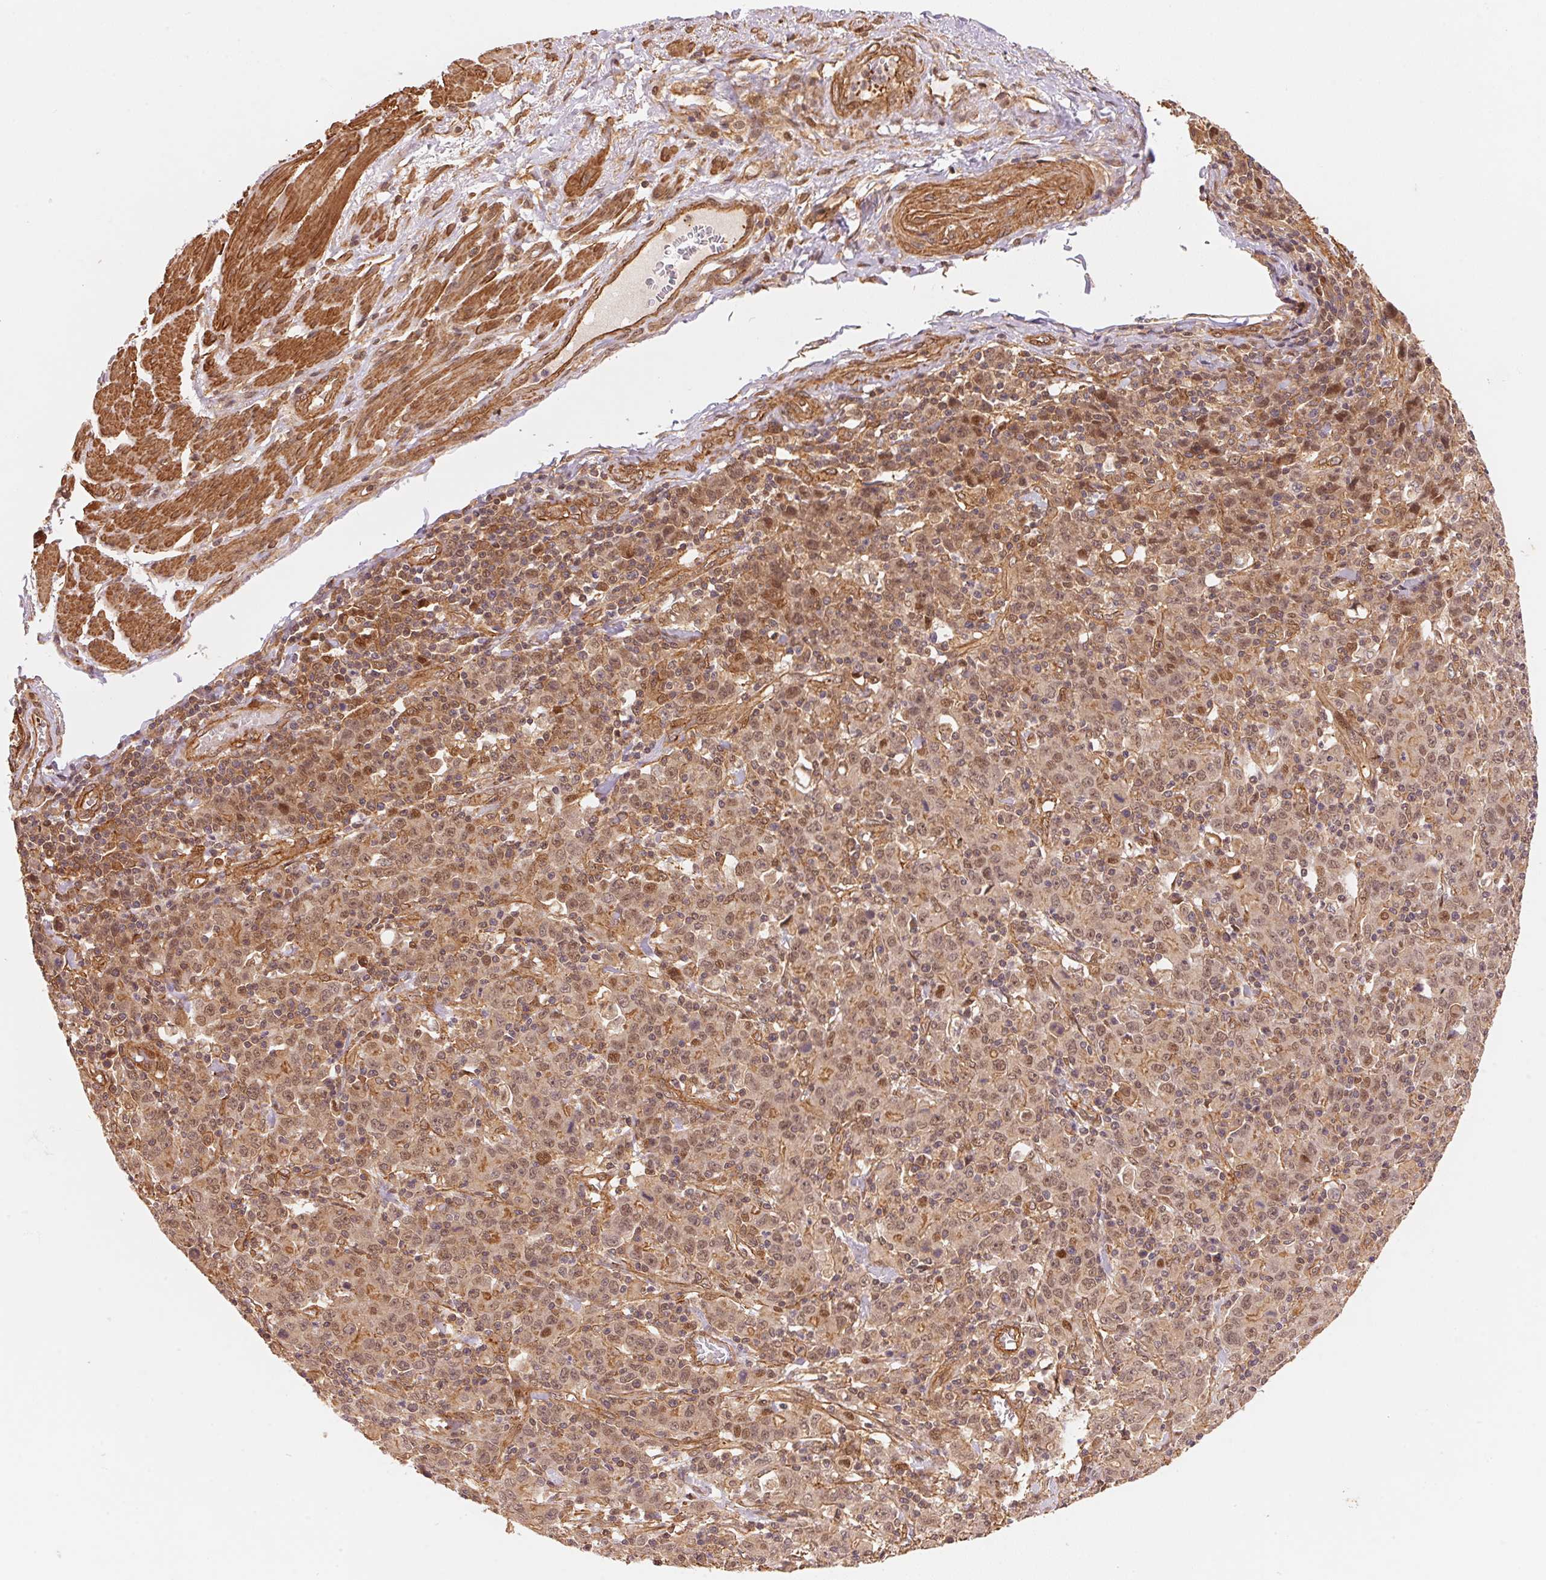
{"staining": {"intensity": "moderate", "quantity": "25%-75%", "location": "nuclear"}, "tissue": "stomach cancer", "cell_type": "Tumor cells", "image_type": "cancer", "snomed": [{"axis": "morphology", "description": "Adenocarcinoma, NOS"}, {"axis": "topography", "description": "Stomach, upper"}], "caption": "This histopathology image displays immunohistochemistry (IHC) staining of stomach adenocarcinoma, with medium moderate nuclear expression in approximately 25%-75% of tumor cells.", "gene": "TNIP2", "patient": {"sex": "male", "age": 69}}